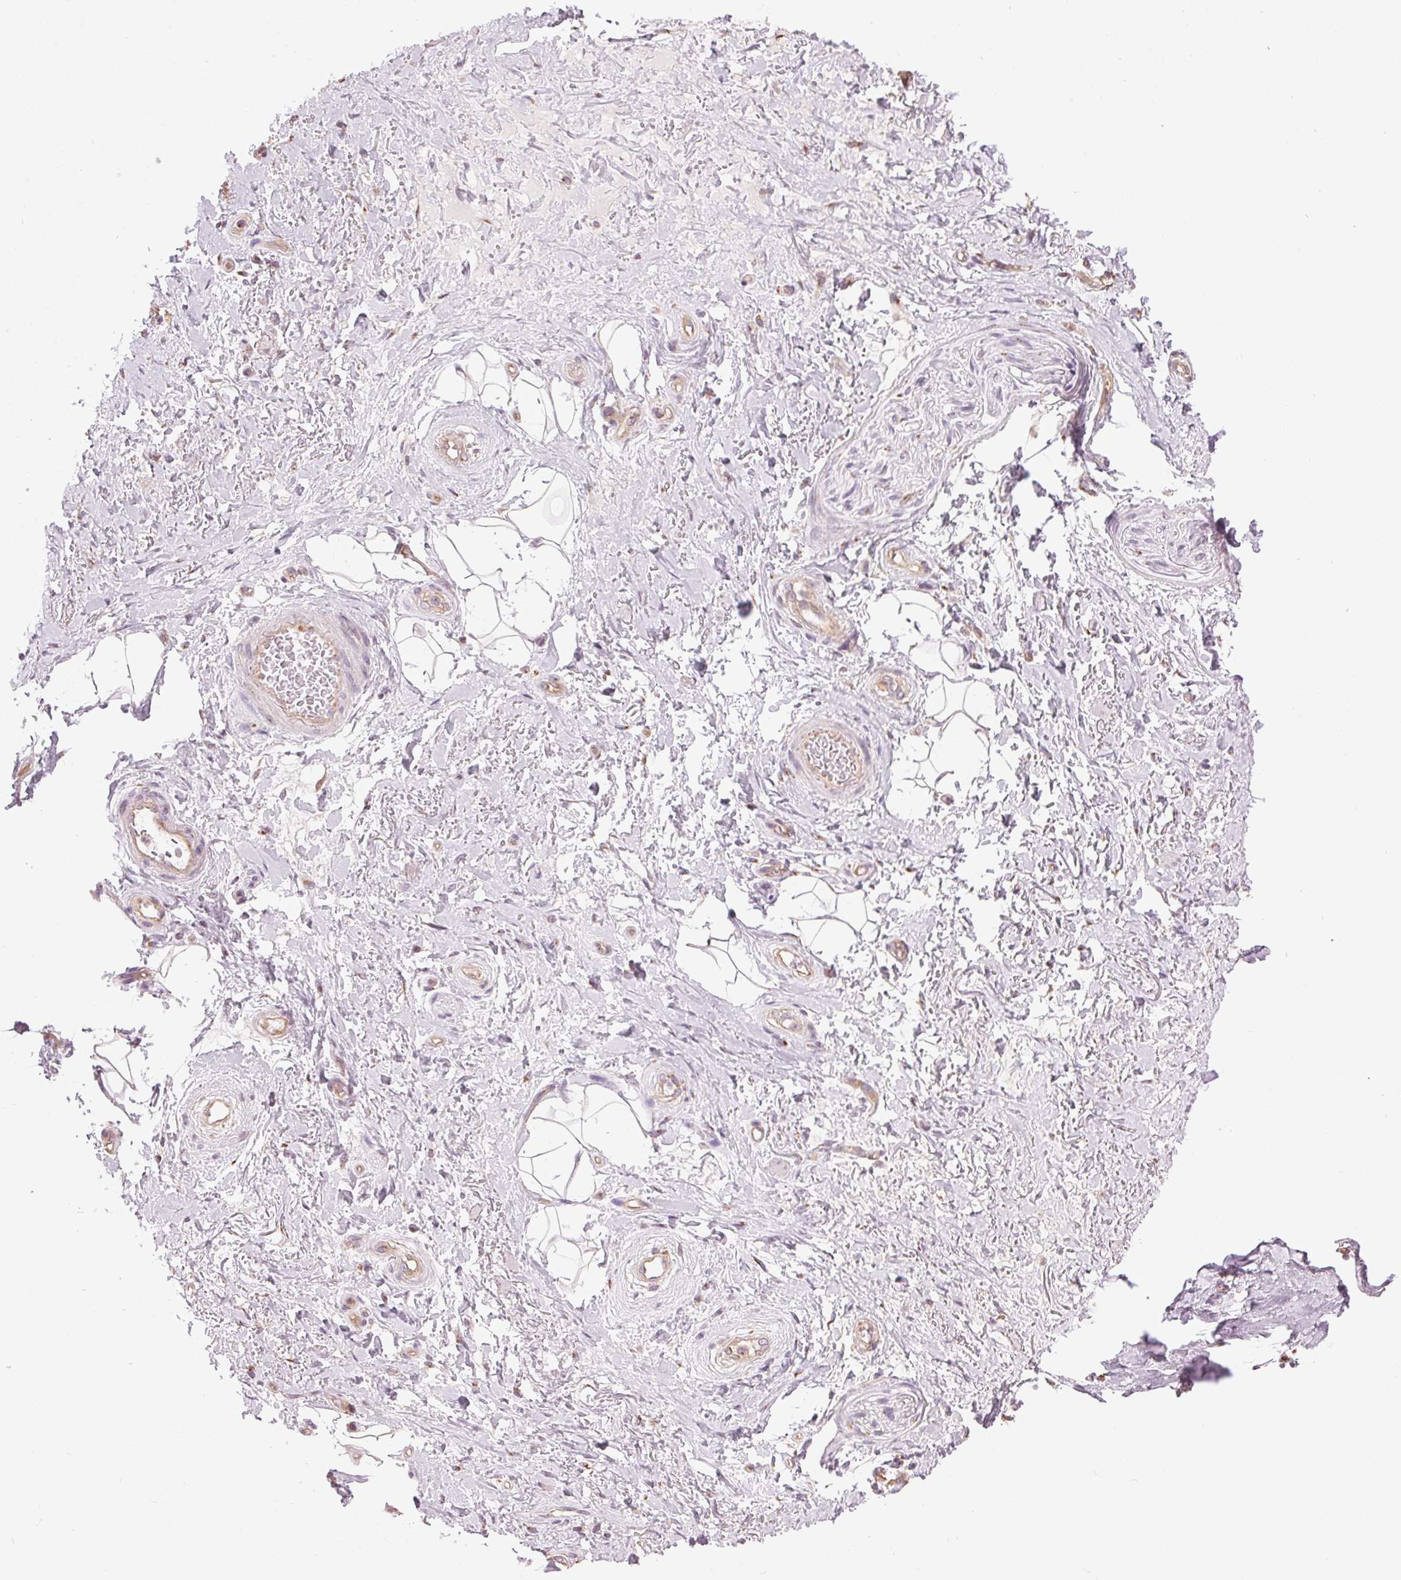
{"staining": {"intensity": "negative", "quantity": "none", "location": "none"}, "tissue": "adipose tissue", "cell_type": "Adipocytes", "image_type": "normal", "snomed": [{"axis": "morphology", "description": "Normal tissue, NOS"}, {"axis": "topography", "description": "Anal"}, {"axis": "topography", "description": "Peripheral nerve tissue"}], "caption": "High power microscopy image of an immunohistochemistry photomicrograph of benign adipose tissue, revealing no significant staining in adipocytes.", "gene": "GOLPH3", "patient": {"sex": "male", "age": 53}}